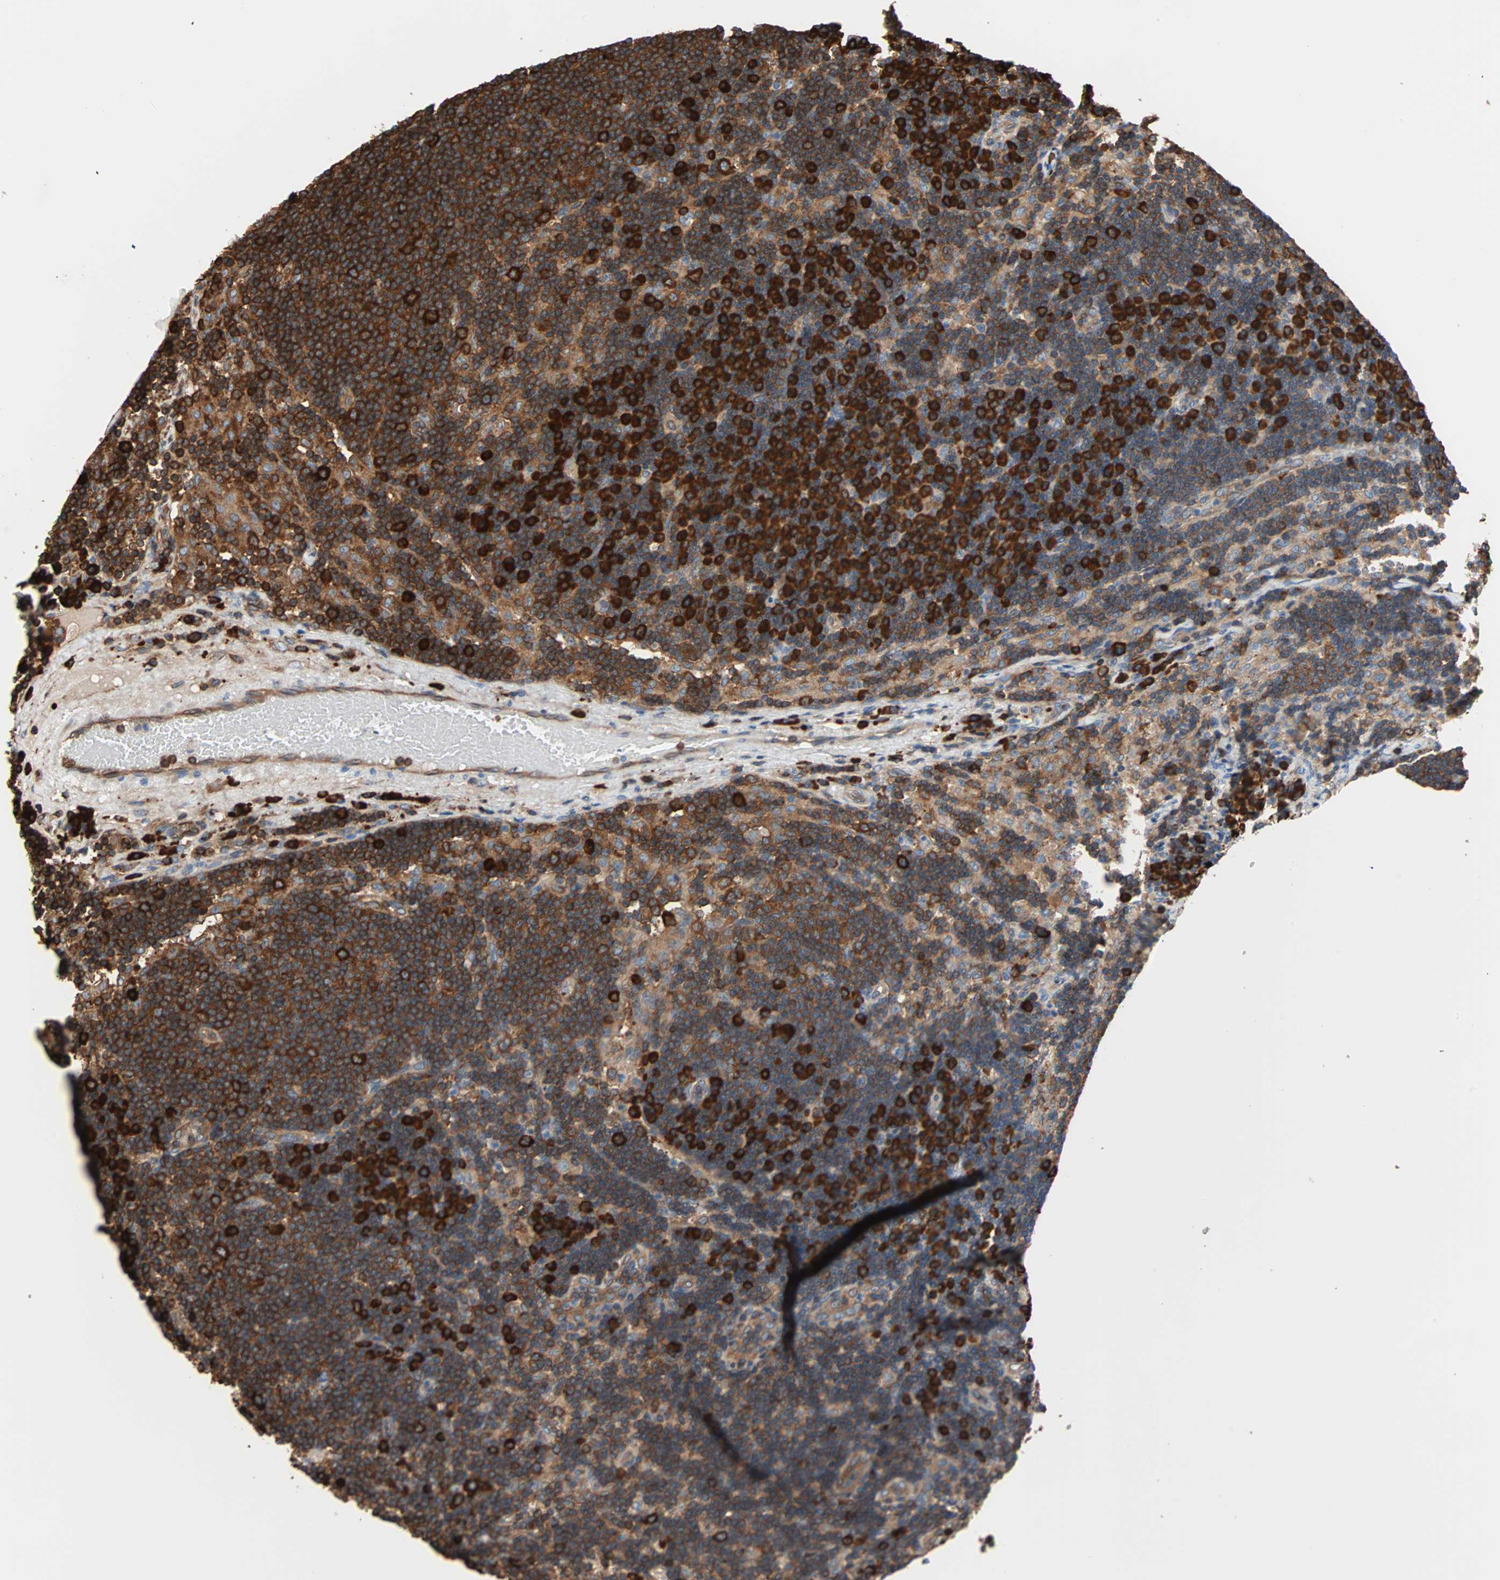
{"staining": {"intensity": "strong", "quantity": ">75%", "location": "cytoplasmic/membranous"}, "tissue": "lymph node", "cell_type": "Germinal center cells", "image_type": "normal", "snomed": [{"axis": "morphology", "description": "Normal tissue, NOS"}, {"axis": "morphology", "description": "Squamous cell carcinoma, metastatic, NOS"}, {"axis": "topography", "description": "Lymph node"}], "caption": "About >75% of germinal center cells in benign human lymph node show strong cytoplasmic/membranous protein staining as visualized by brown immunohistochemical staining.", "gene": "EEF2", "patient": {"sex": "female", "age": 53}}